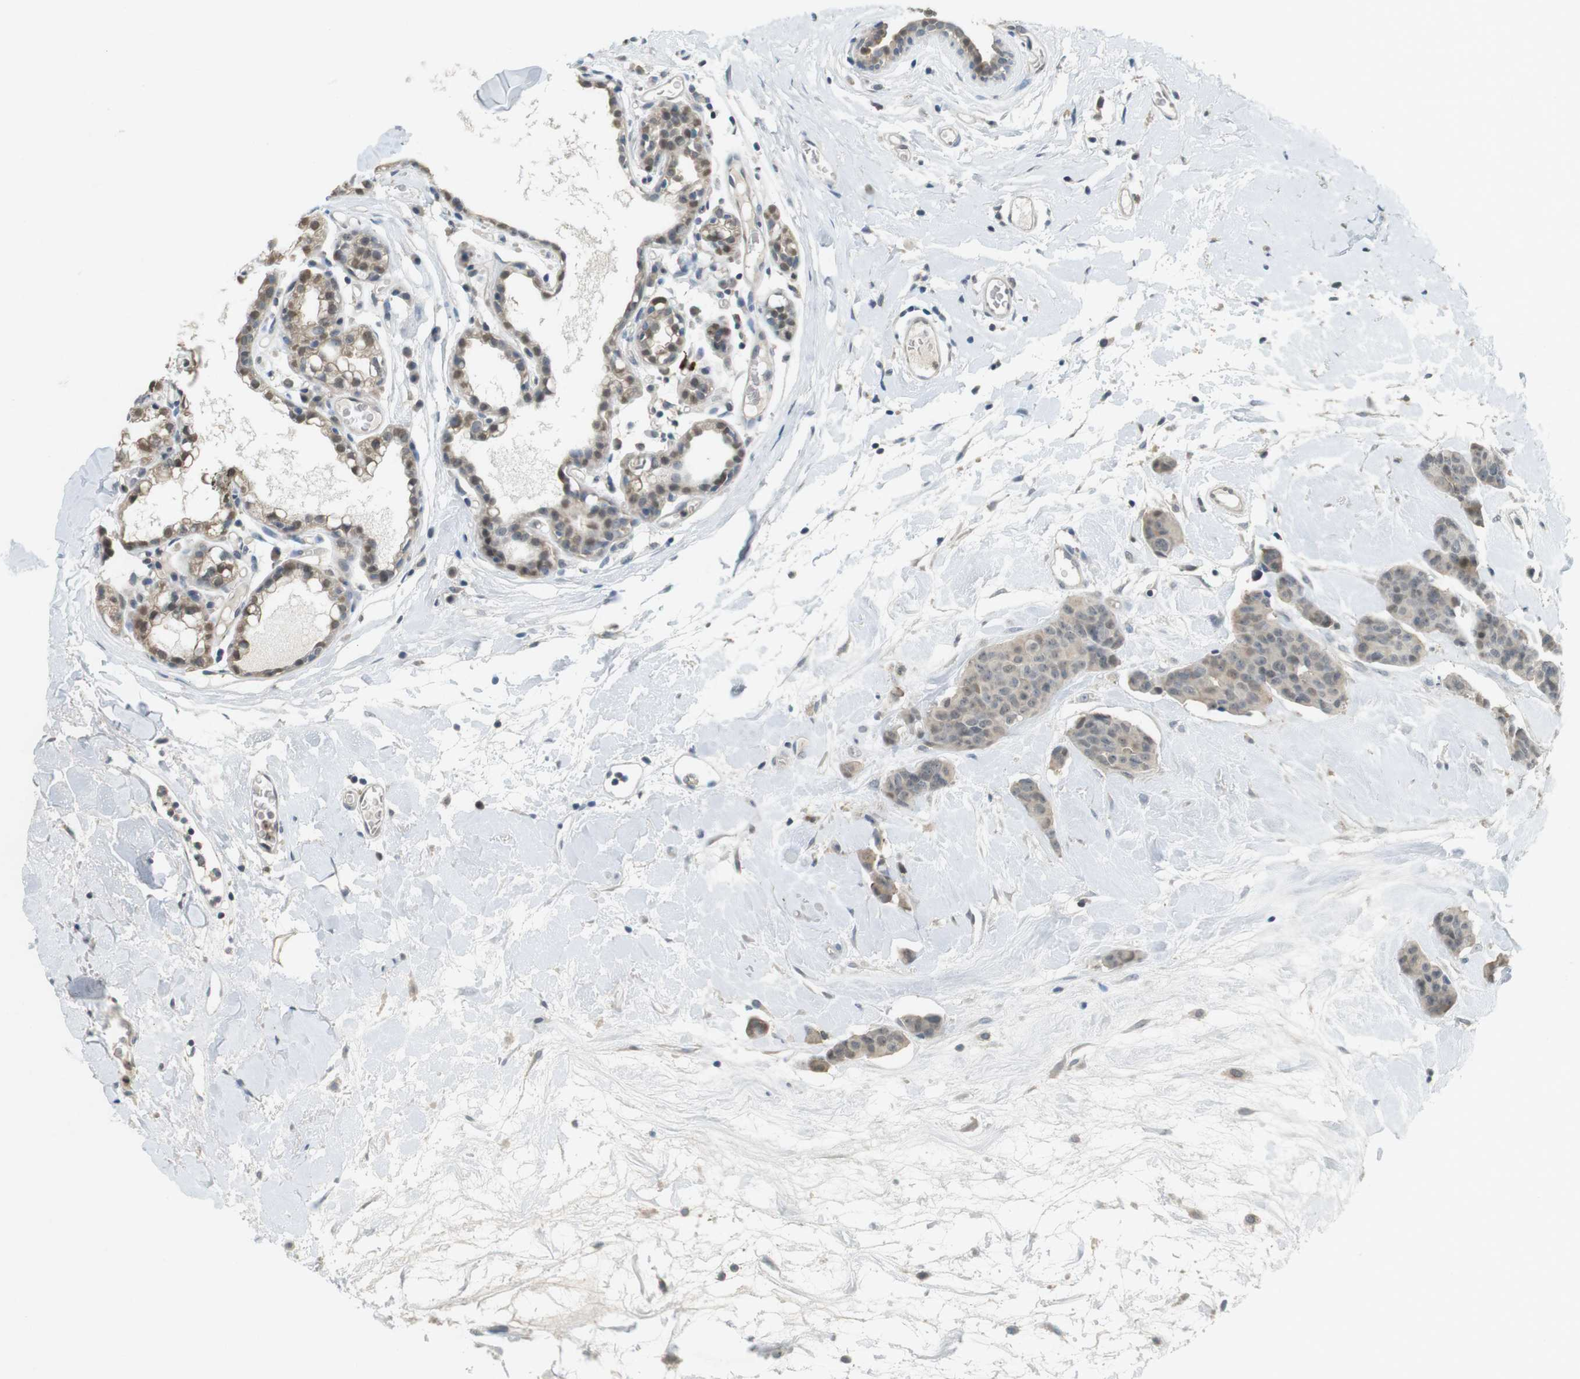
{"staining": {"intensity": "weak", "quantity": "25%-75%", "location": "cytoplasmic/membranous,nuclear"}, "tissue": "breast cancer", "cell_type": "Tumor cells", "image_type": "cancer", "snomed": [{"axis": "morphology", "description": "Normal tissue, NOS"}, {"axis": "morphology", "description": "Duct carcinoma"}, {"axis": "topography", "description": "Breast"}], "caption": "Immunohistochemical staining of human infiltrating ductal carcinoma (breast) exhibits low levels of weak cytoplasmic/membranous and nuclear protein staining in approximately 25%-75% of tumor cells.", "gene": "CDK14", "patient": {"sex": "female", "age": 40}}